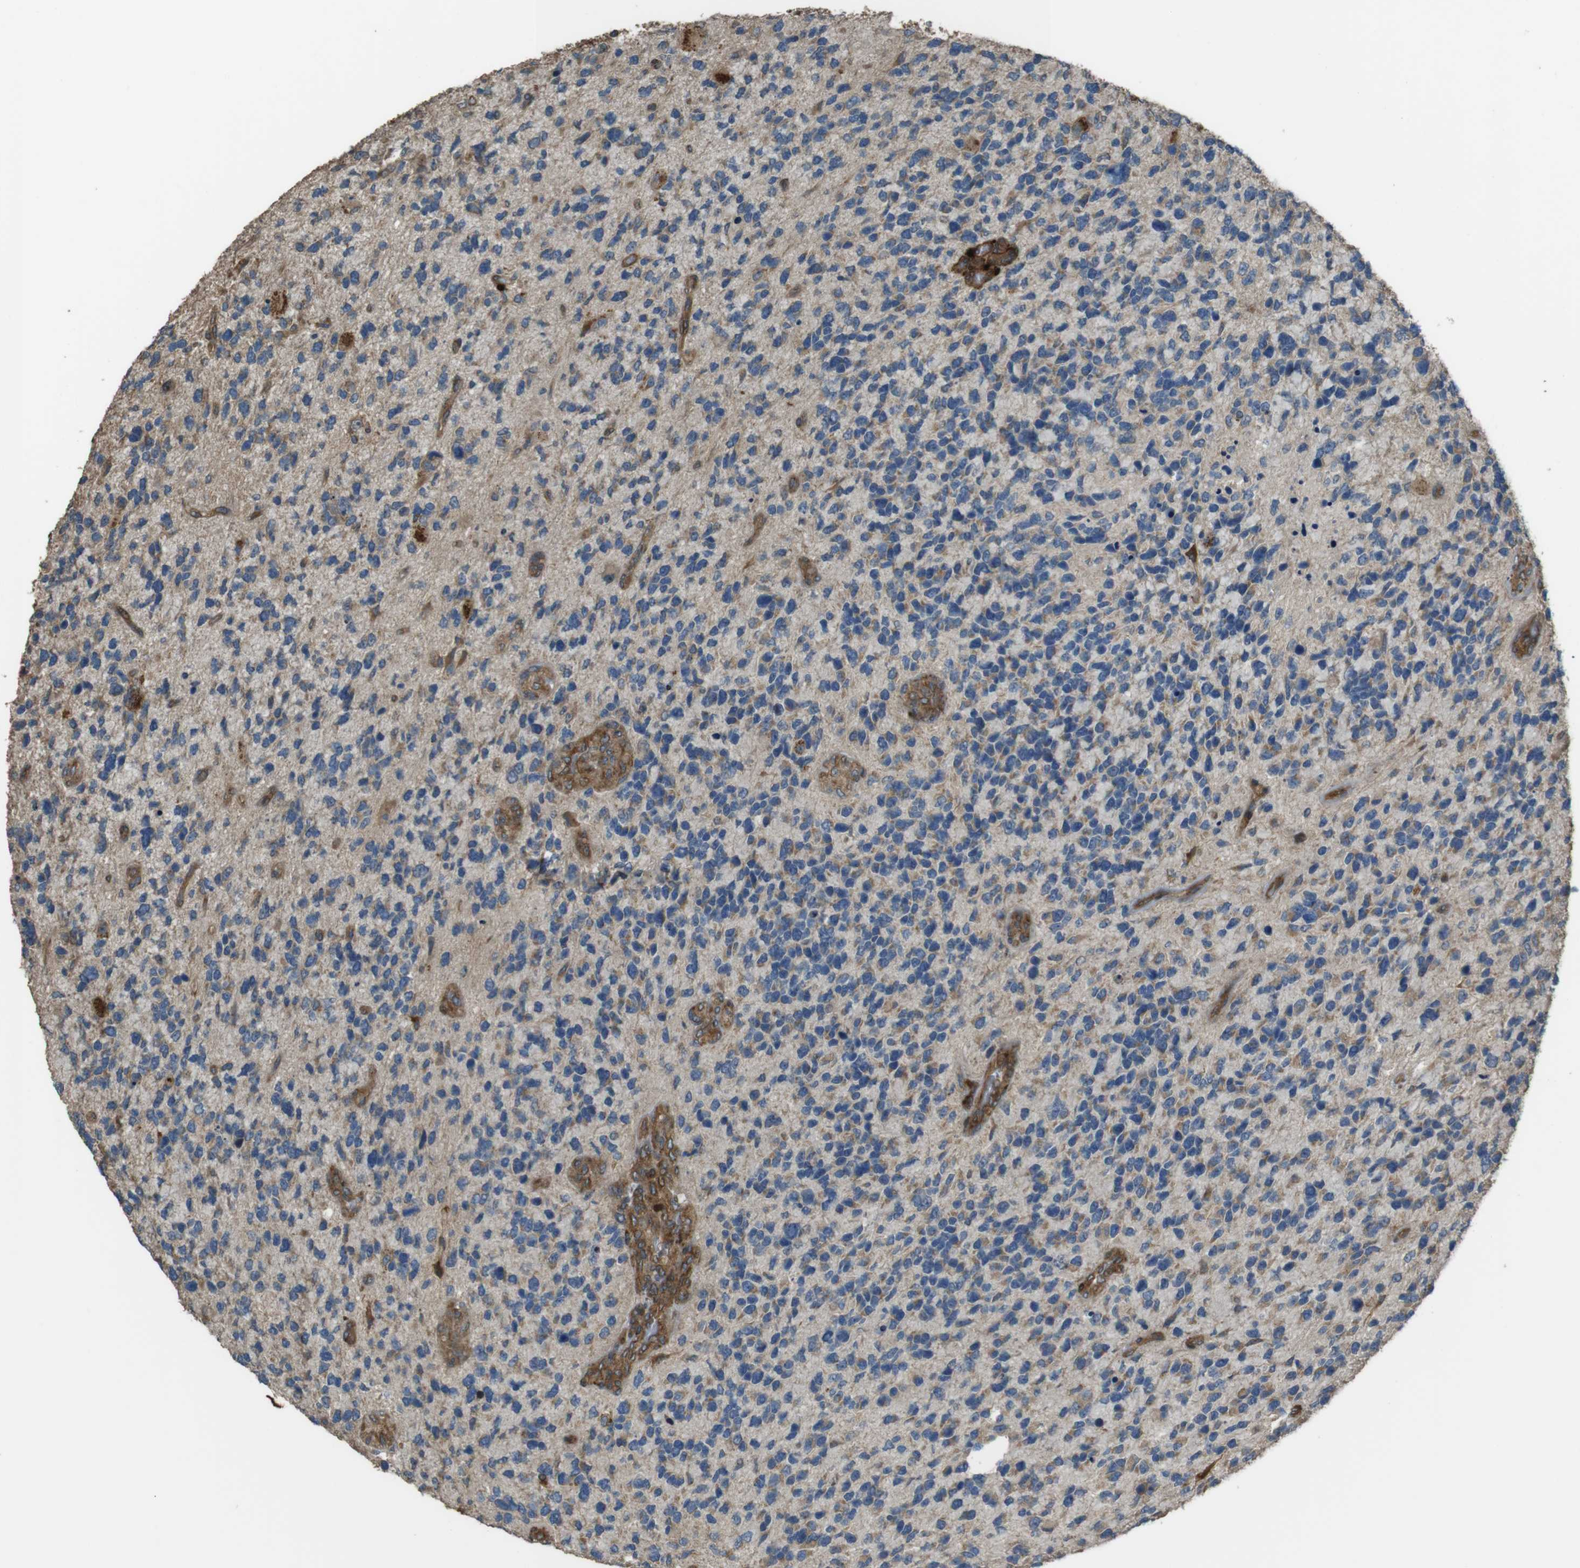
{"staining": {"intensity": "moderate", "quantity": "25%-75%", "location": "cytoplasmic/membranous"}, "tissue": "glioma", "cell_type": "Tumor cells", "image_type": "cancer", "snomed": [{"axis": "morphology", "description": "Glioma, malignant, High grade"}, {"axis": "topography", "description": "Brain"}], "caption": "Tumor cells reveal medium levels of moderate cytoplasmic/membranous expression in approximately 25%-75% of cells in human glioma. (DAB (3,3'-diaminobenzidine) IHC, brown staining for protein, blue staining for nuclei).", "gene": "MSRB3", "patient": {"sex": "female", "age": 58}}